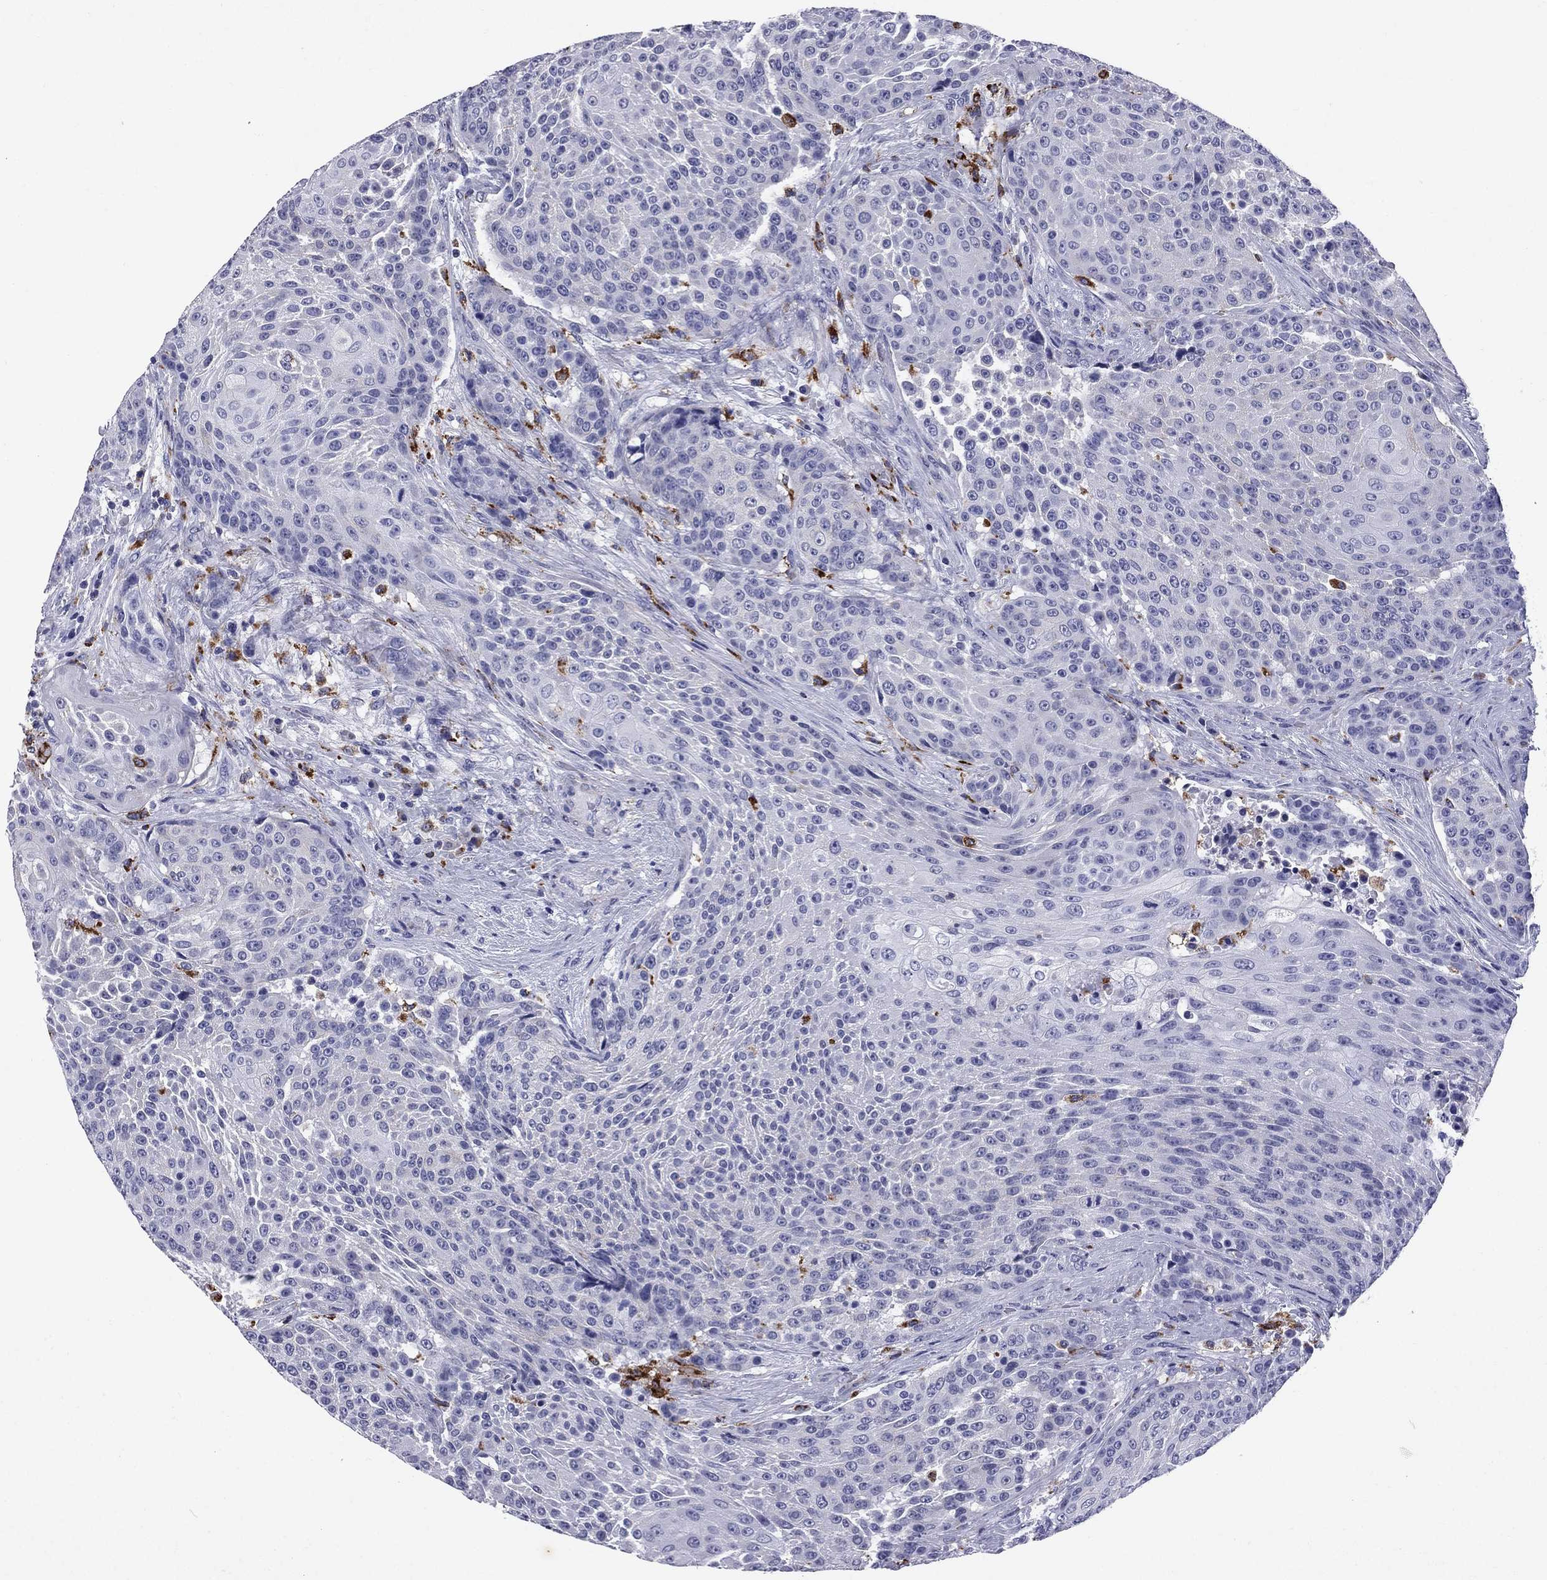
{"staining": {"intensity": "negative", "quantity": "none", "location": "none"}, "tissue": "urothelial cancer", "cell_type": "Tumor cells", "image_type": "cancer", "snomed": [{"axis": "morphology", "description": "Urothelial carcinoma, High grade"}, {"axis": "topography", "description": "Urinary bladder"}], "caption": "Immunohistochemistry of human urothelial cancer reveals no staining in tumor cells.", "gene": "MADCAM1", "patient": {"sex": "female", "age": 63}}